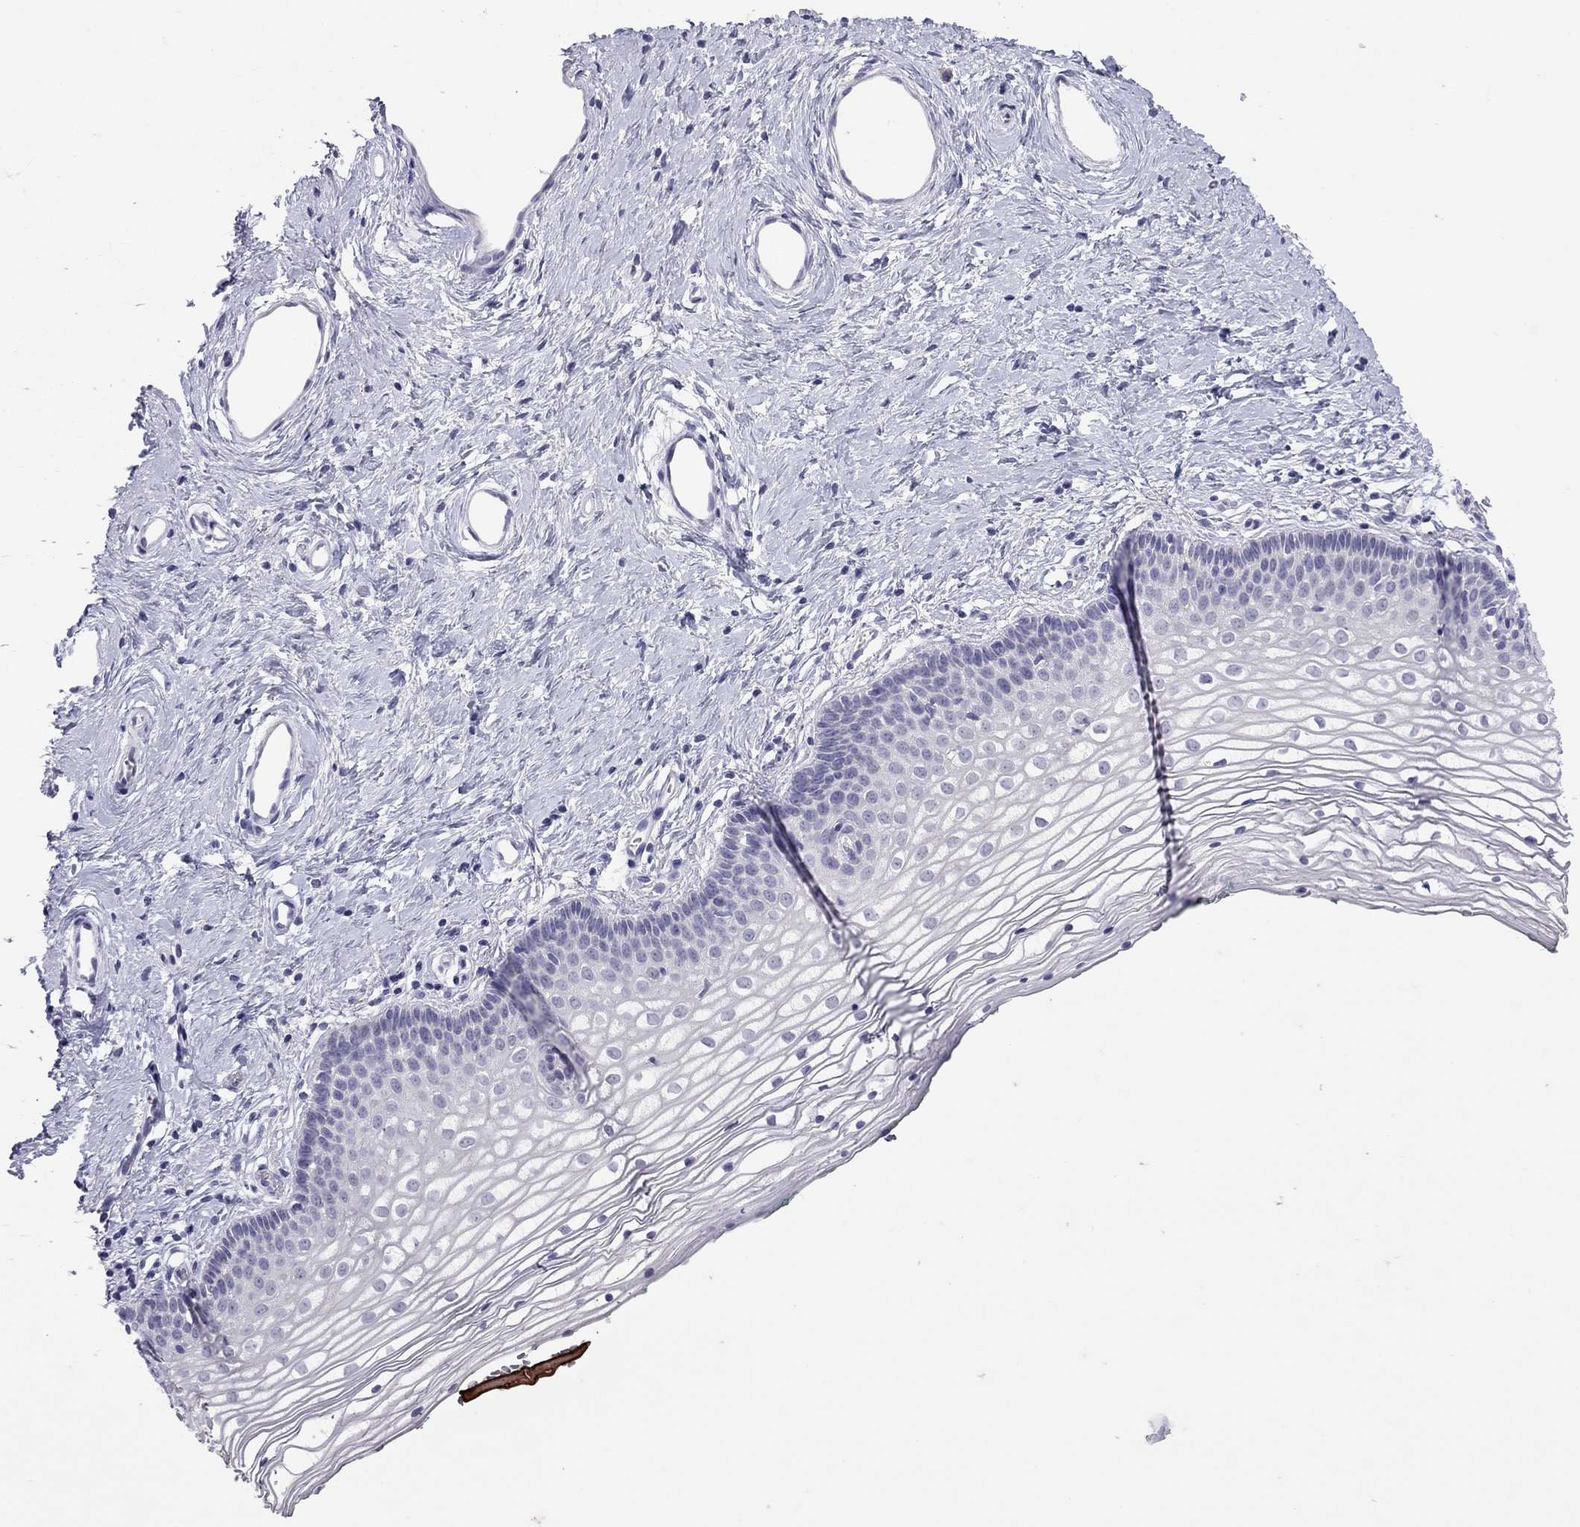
{"staining": {"intensity": "negative", "quantity": "none", "location": "none"}, "tissue": "vagina", "cell_type": "Squamous epithelial cells", "image_type": "normal", "snomed": [{"axis": "morphology", "description": "Normal tissue, NOS"}, {"axis": "topography", "description": "Vagina"}], "caption": "A histopathology image of vagina stained for a protein displays no brown staining in squamous epithelial cells.", "gene": "MUC16", "patient": {"sex": "female", "age": 36}}